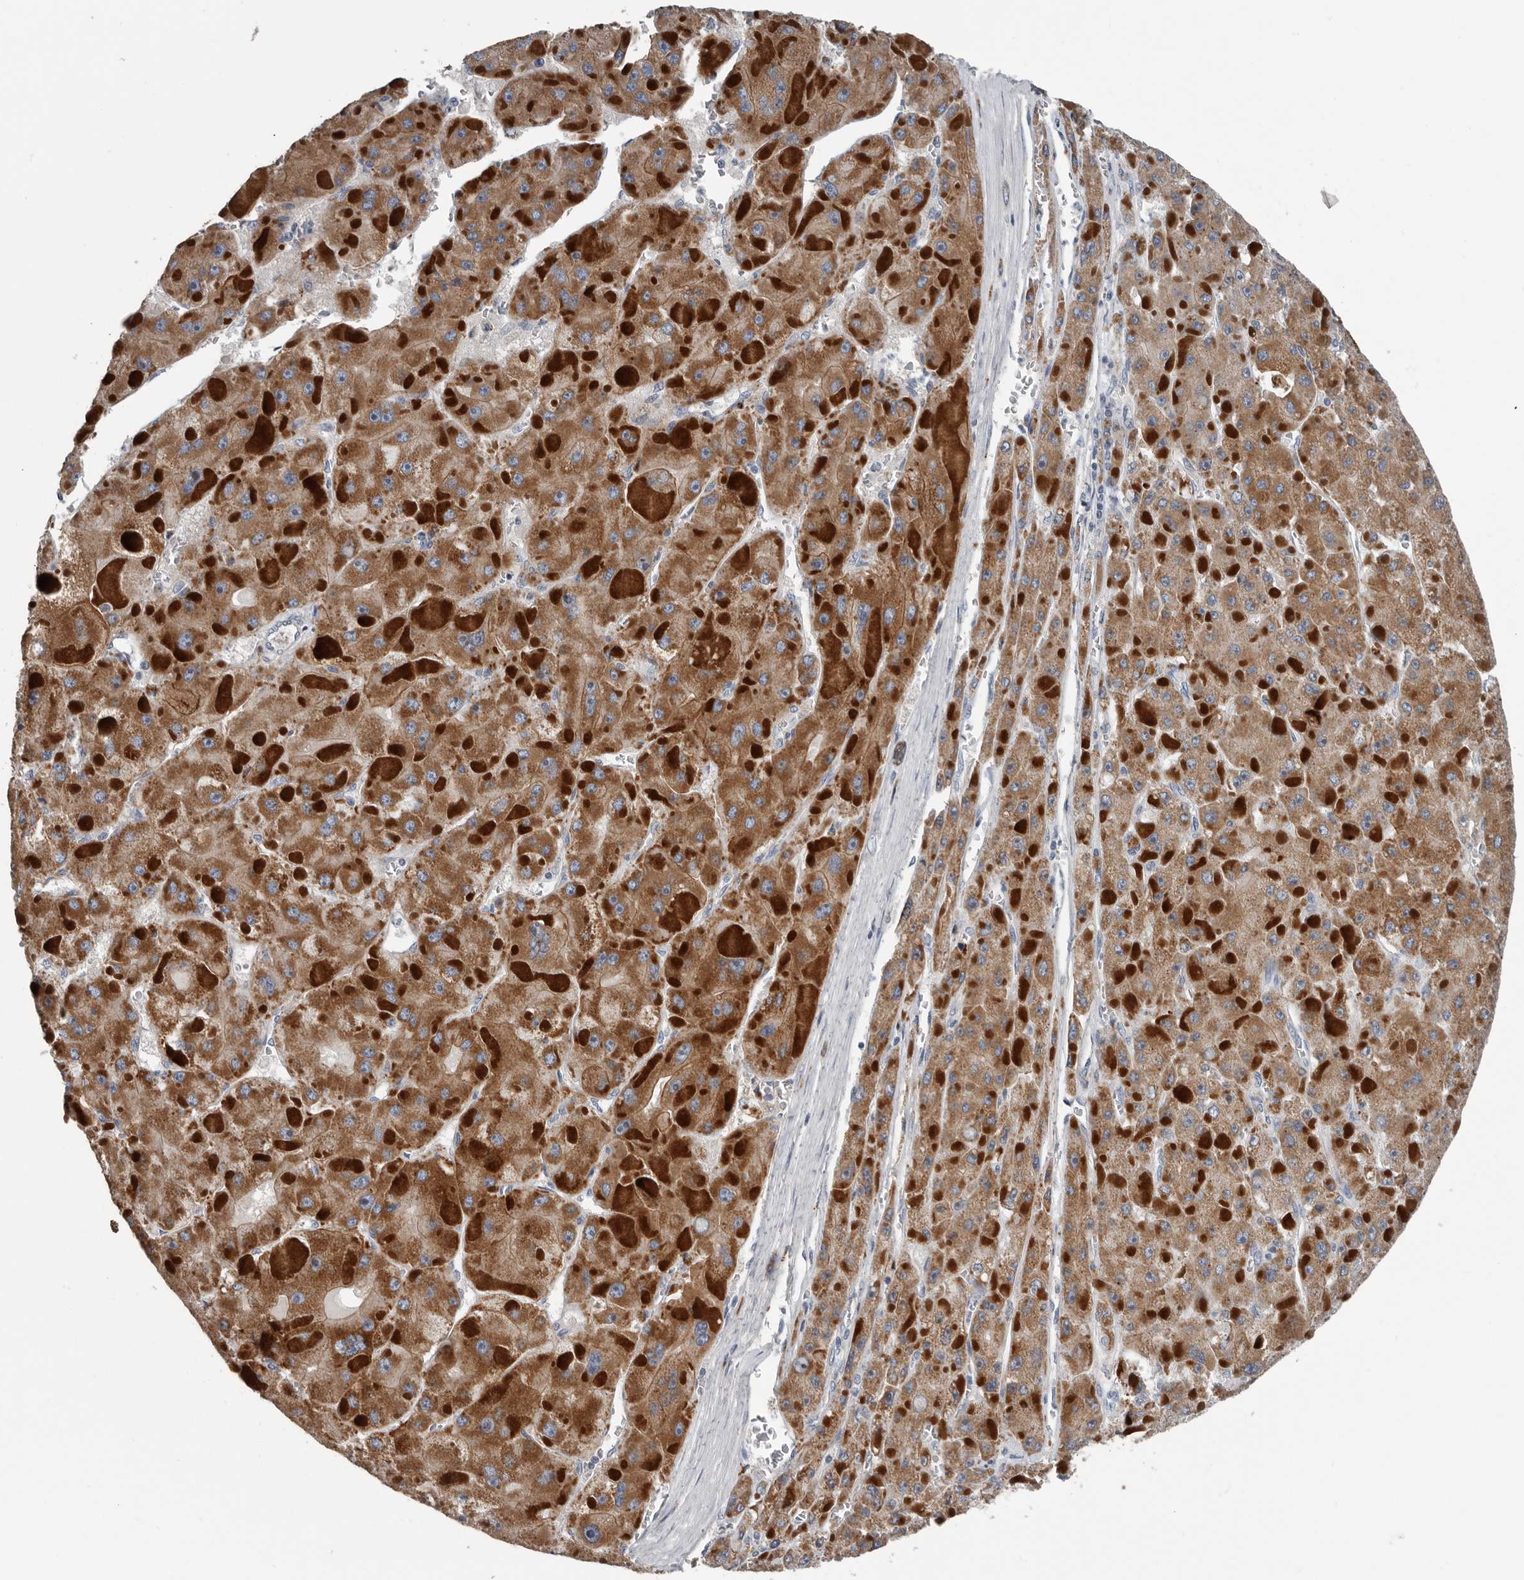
{"staining": {"intensity": "moderate", "quantity": ">75%", "location": "cytoplasmic/membranous"}, "tissue": "liver cancer", "cell_type": "Tumor cells", "image_type": "cancer", "snomed": [{"axis": "morphology", "description": "Carcinoma, Hepatocellular, NOS"}, {"axis": "topography", "description": "Liver"}], "caption": "Hepatocellular carcinoma (liver) stained with a brown dye shows moderate cytoplasmic/membranous positive expression in about >75% of tumor cells.", "gene": "DPY19L4", "patient": {"sex": "female", "age": 73}}